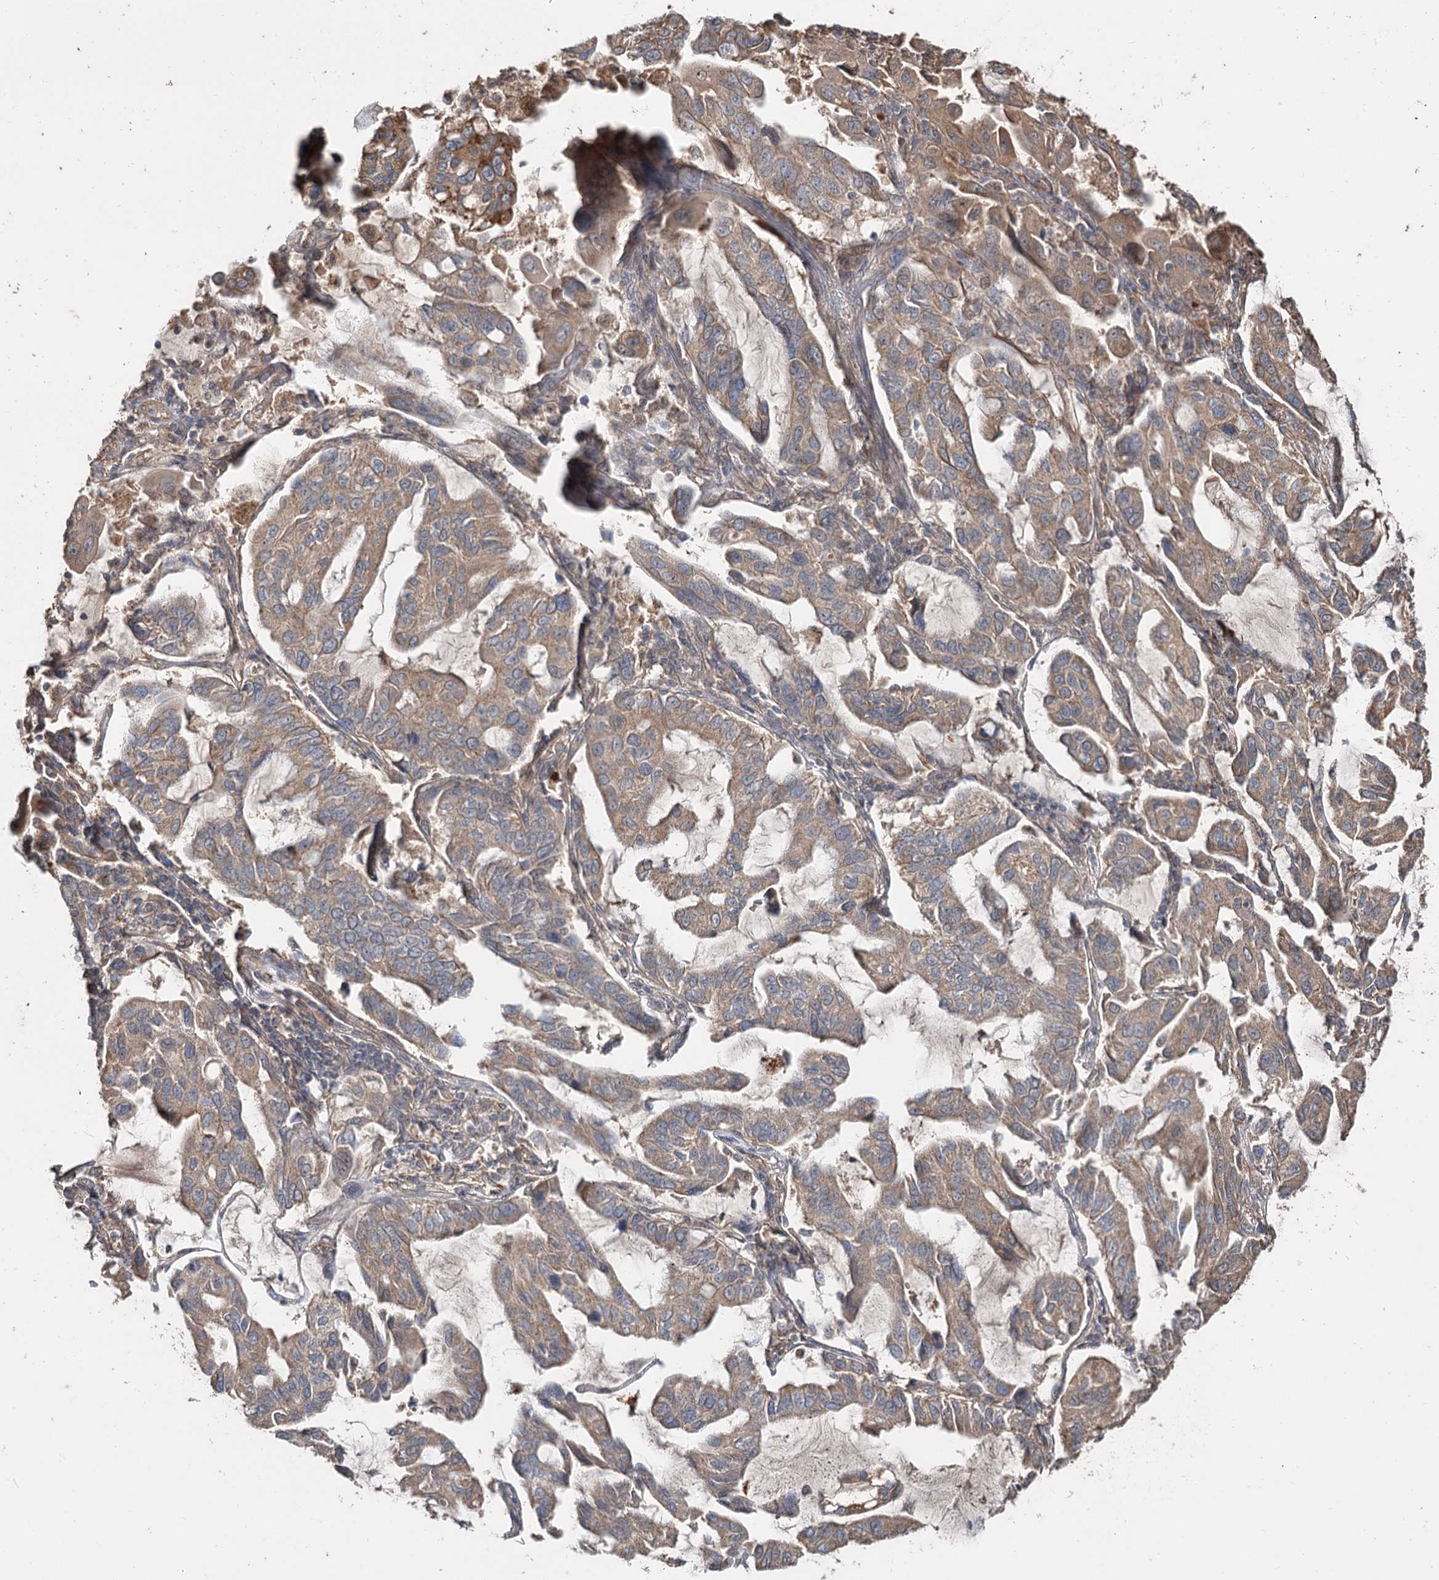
{"staining": {"intensity": "weak", "quantity": ">75%", "location": "cytoplasmic/membranous"}, "tissue": "lung cancer", "cell_type": "Tumor cells", "image_type": "cancer", "snomed": [{"axis": "morphology", "description": "Adenocarcinoma, NOS"}, {"axis": "topography", "description": "Lung"}], "caption": "Tumor cells exhibit low levels of weak cytoplasmic/membranous staining in approximately >75% of cells in lung cancer. (DAB = brown stain, brightfield microscopy at high magnification).", "gene": "SPART", "patient": {"sex": "male", "age": 64}}